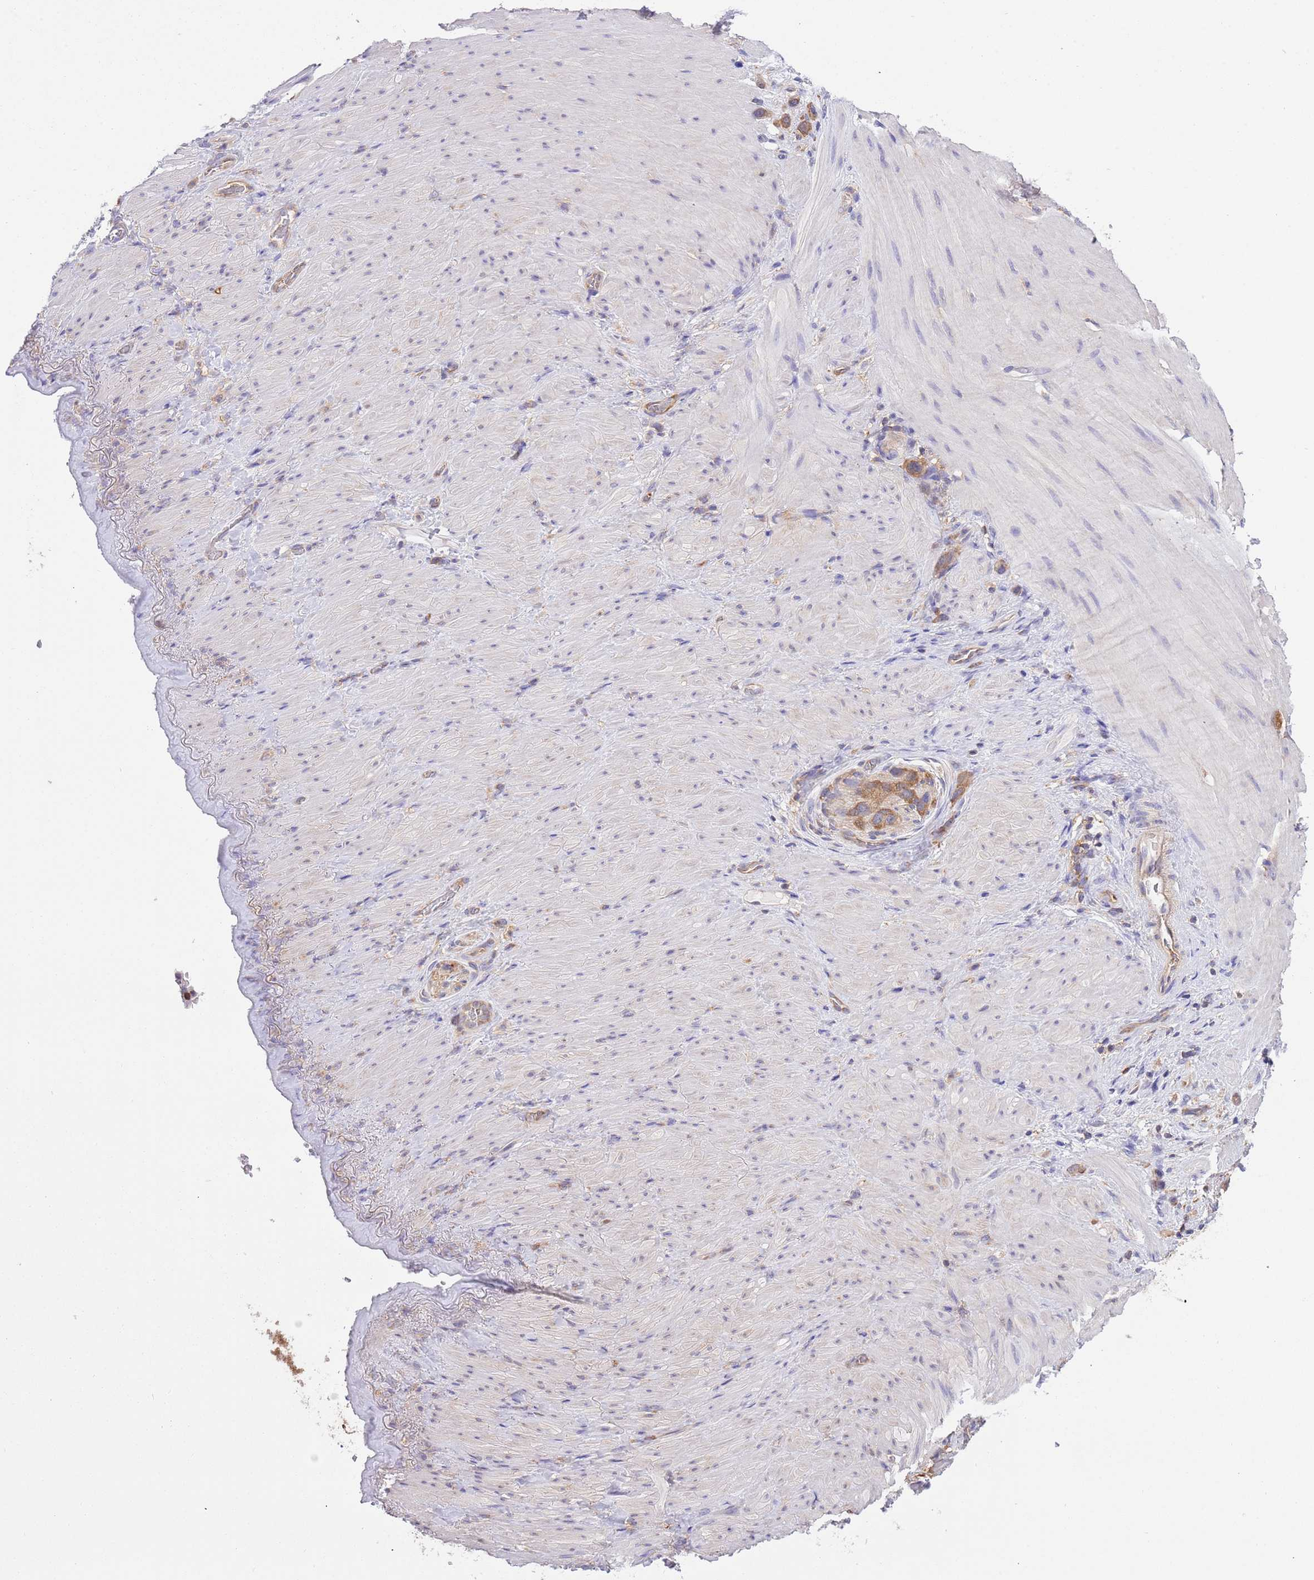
{"staining": {"intensity": "moderate", "quantity": ">75%", "location": "cytoplasmic/membranous"}, "tissue": "stomach cancer", "cell_type": "Tumor cells", "image_type": "cancer", "snomed": [{"axis": "morphology", "description": "Adenocarcinoma, NOS"}, {"axis": "topography", "description": "Stomach"}], "caption": "IHC (DAB (3,3'-diaminobenzidine)) staining of human stomach cancer (adenocarcinoma) demonstrates moderate cytoplasmic/membranous protein staining in about >75% of tumor cells.", "gene": "STIP1", "patient": {"sex": "female", "age": 65}}